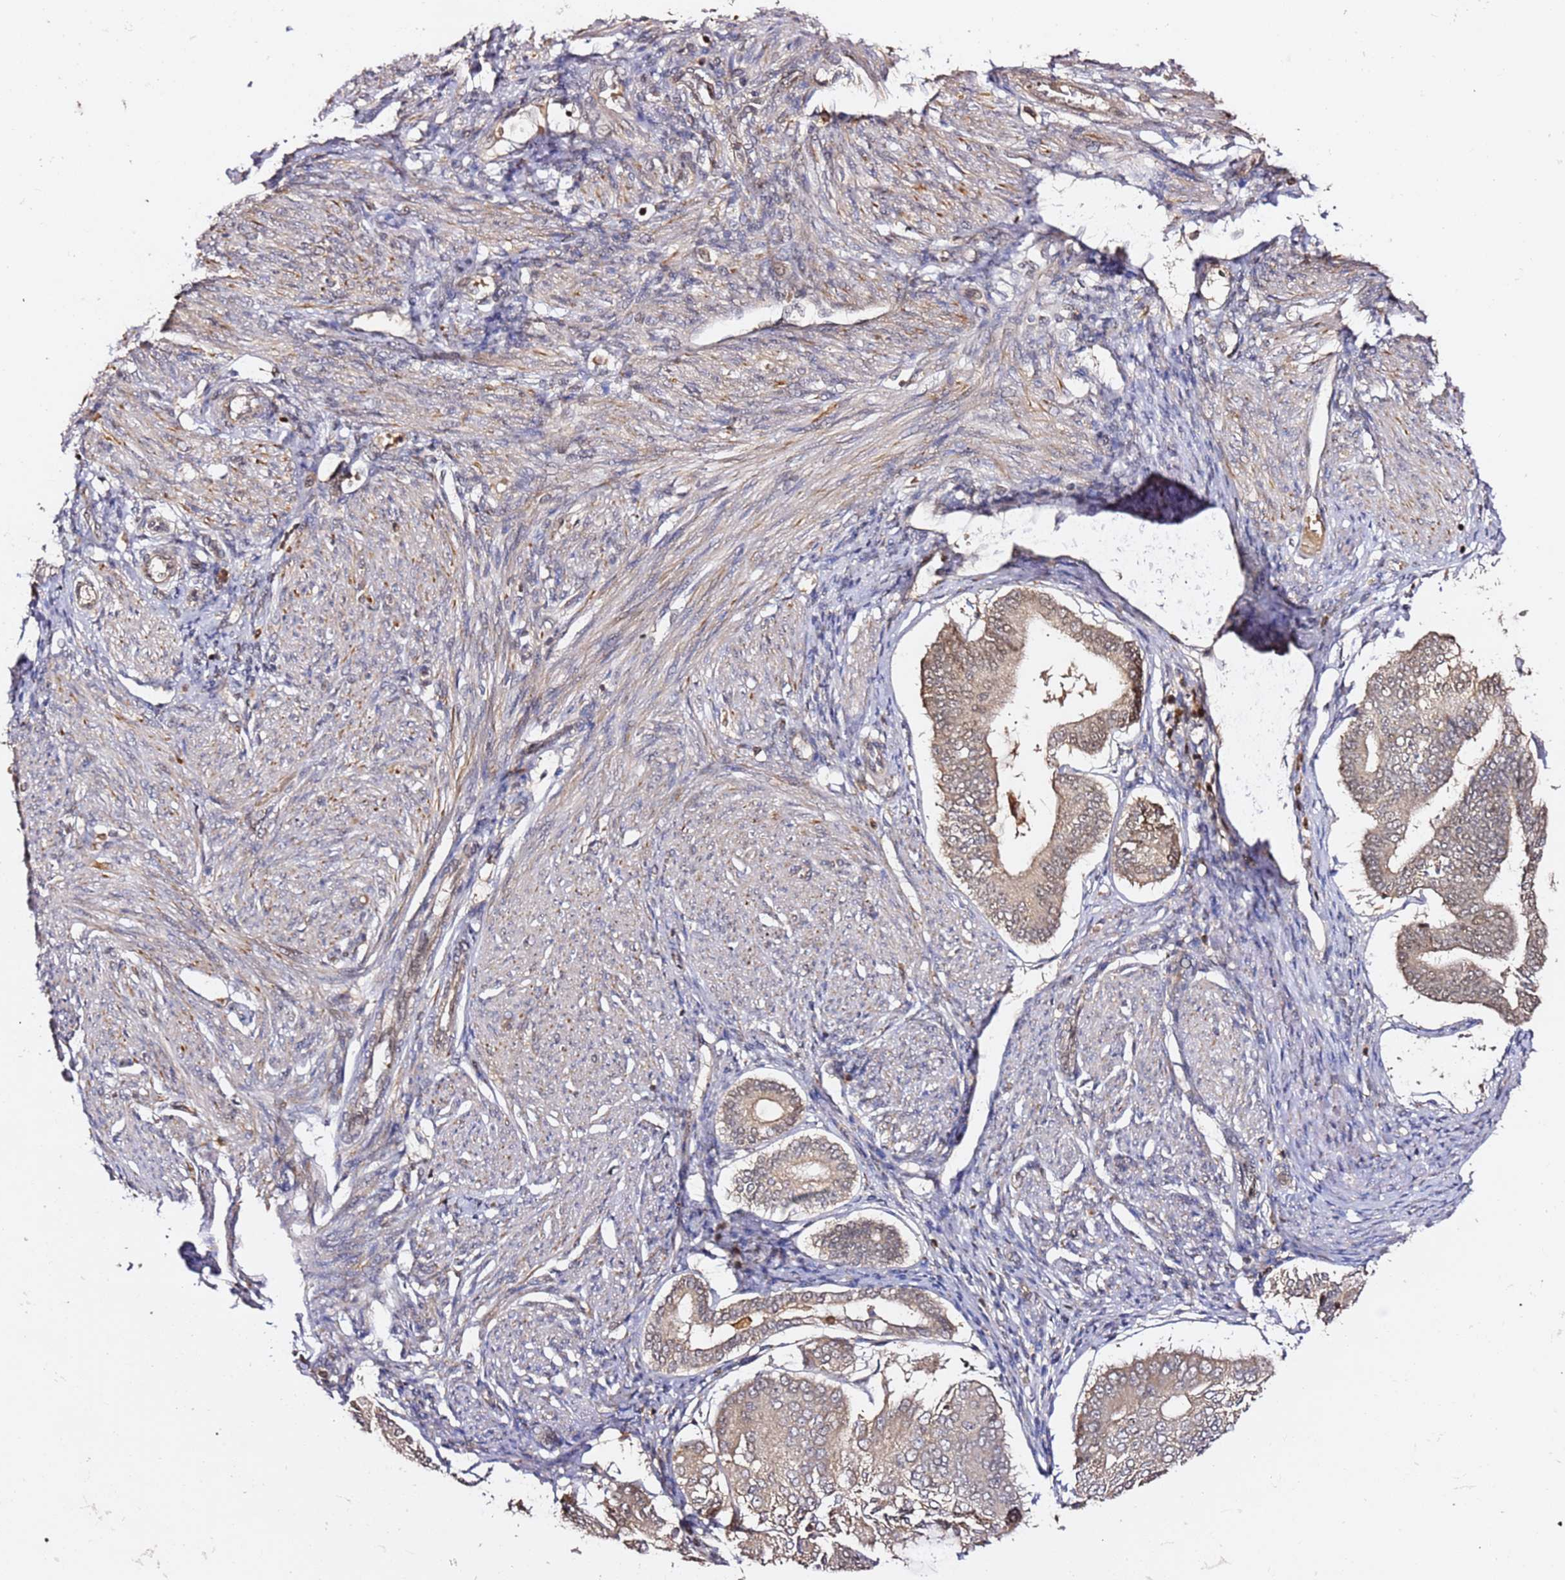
{"staining": {"intensity": "weak", "quantity": "25%-75%", "location": "cytoplasmic/membranous"}, "tissue": "endometrial cancer", "cell_type": "Tumor cells", "image_type": "cancer", "snomed": [{"axis": "morphology", "description": "Adenocarcinoma, NOS"}, {"axis": "topography", "description": "Endometrium"}], "caption": "A histopathology image of human adenocarcinoma (endometrial) stained for a protein reveals weak cytoplasmic/membranous brown staining in tumor cells.", "gene": "OR5V1", "patient": {"sex": "female", "age": 81}}